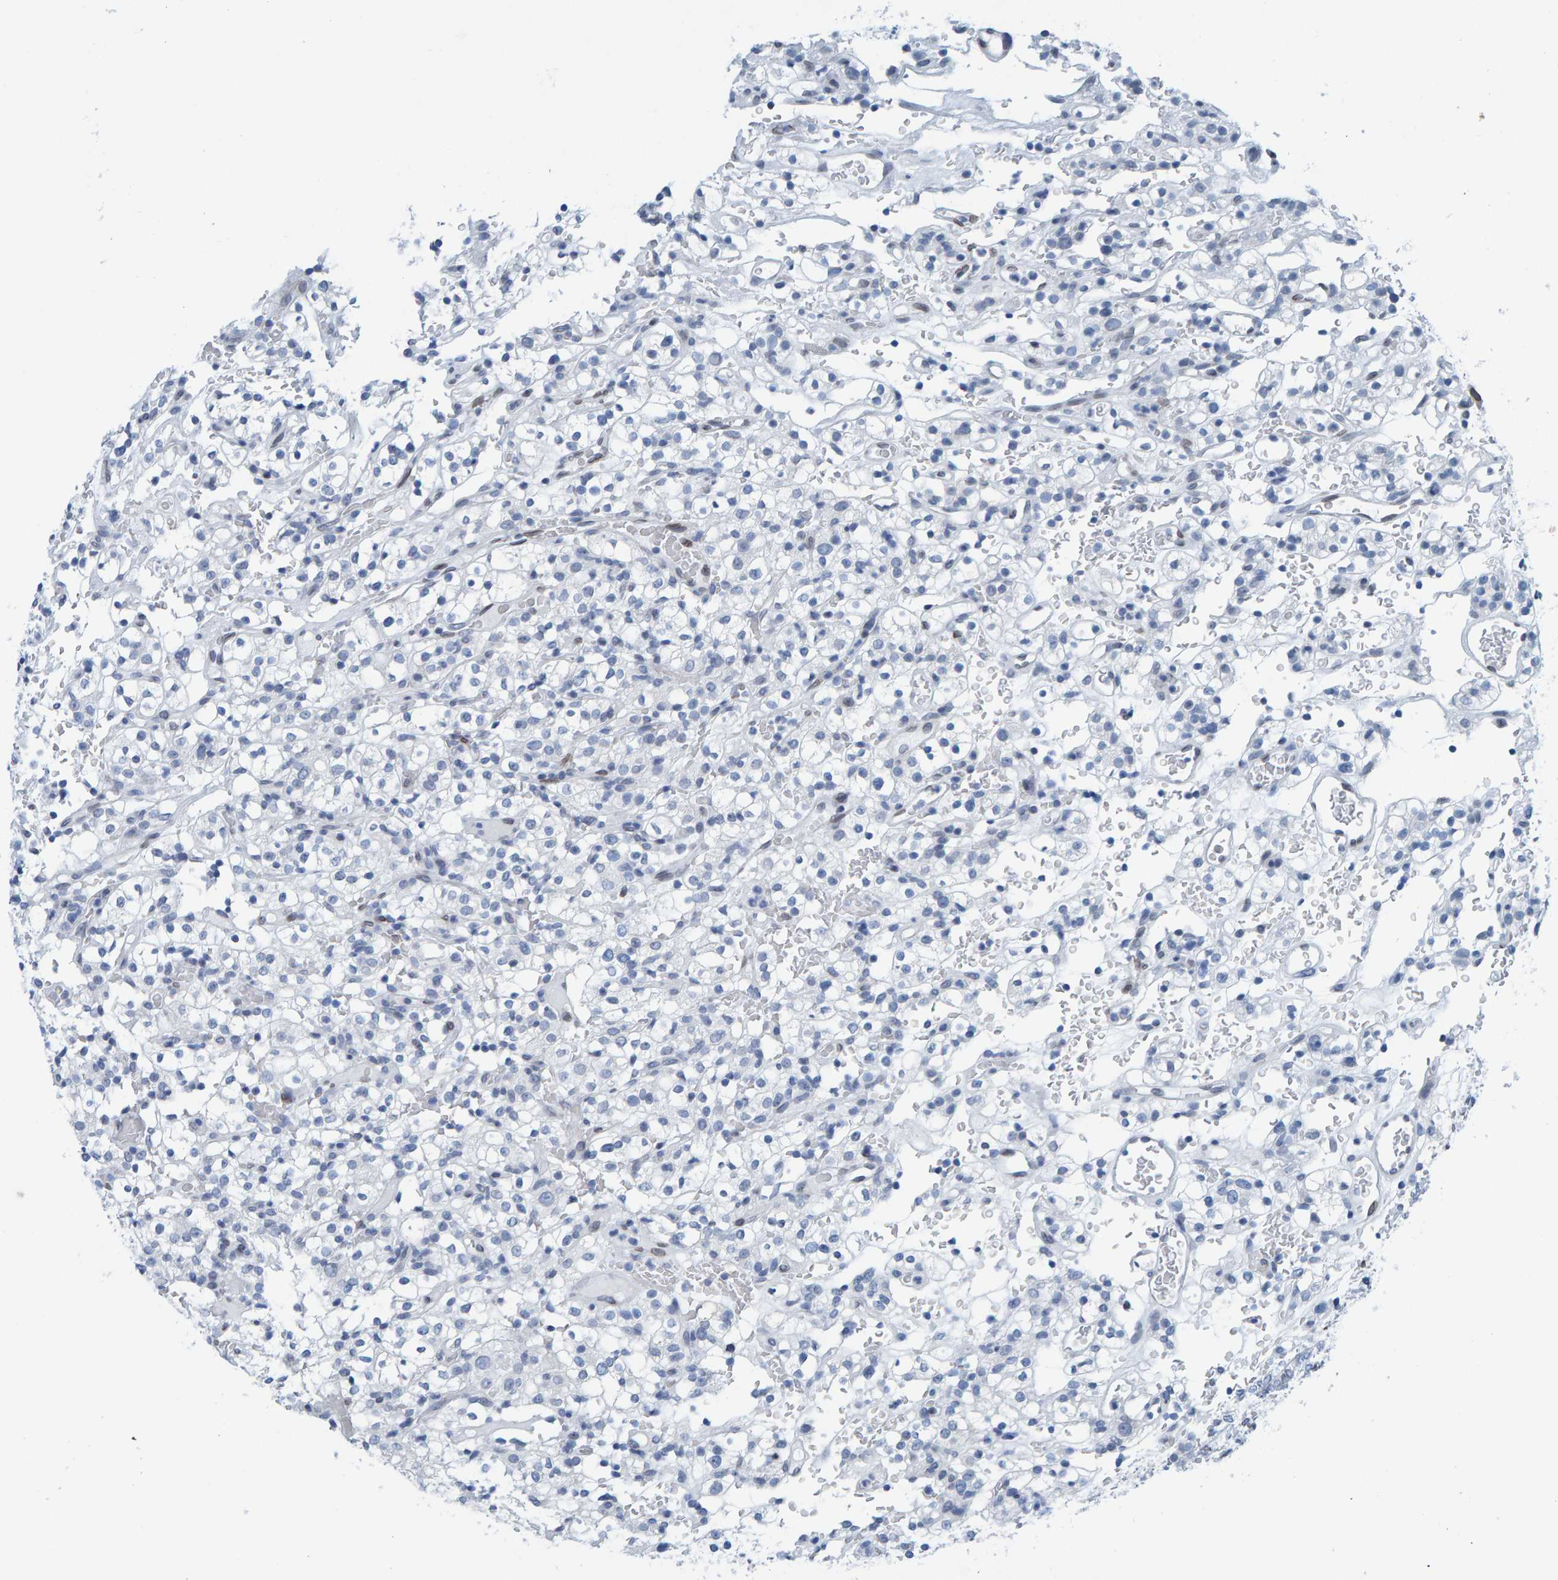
{"staining": {"intensity": "negative", "quantity": "none", "location": "none"}, "tissue": "renal cancer", "cell_type": "Tumor cells", "image_type": "cancer", "snomed": [{"axis": "morphology", "description": "Normal tissue, NOS"}, {"axis": "morphology", "description": "Adenocarcinoma, NOS"}, {"axis": "topography", "description": "Kidney"}], "caption": "A high-resolution photomicrograph shows IHC staining of renal cancer, which shows no significant staining in tumor cells.", "gene": "LMNB2", "patient": {"sex": "female", "age": 72}}